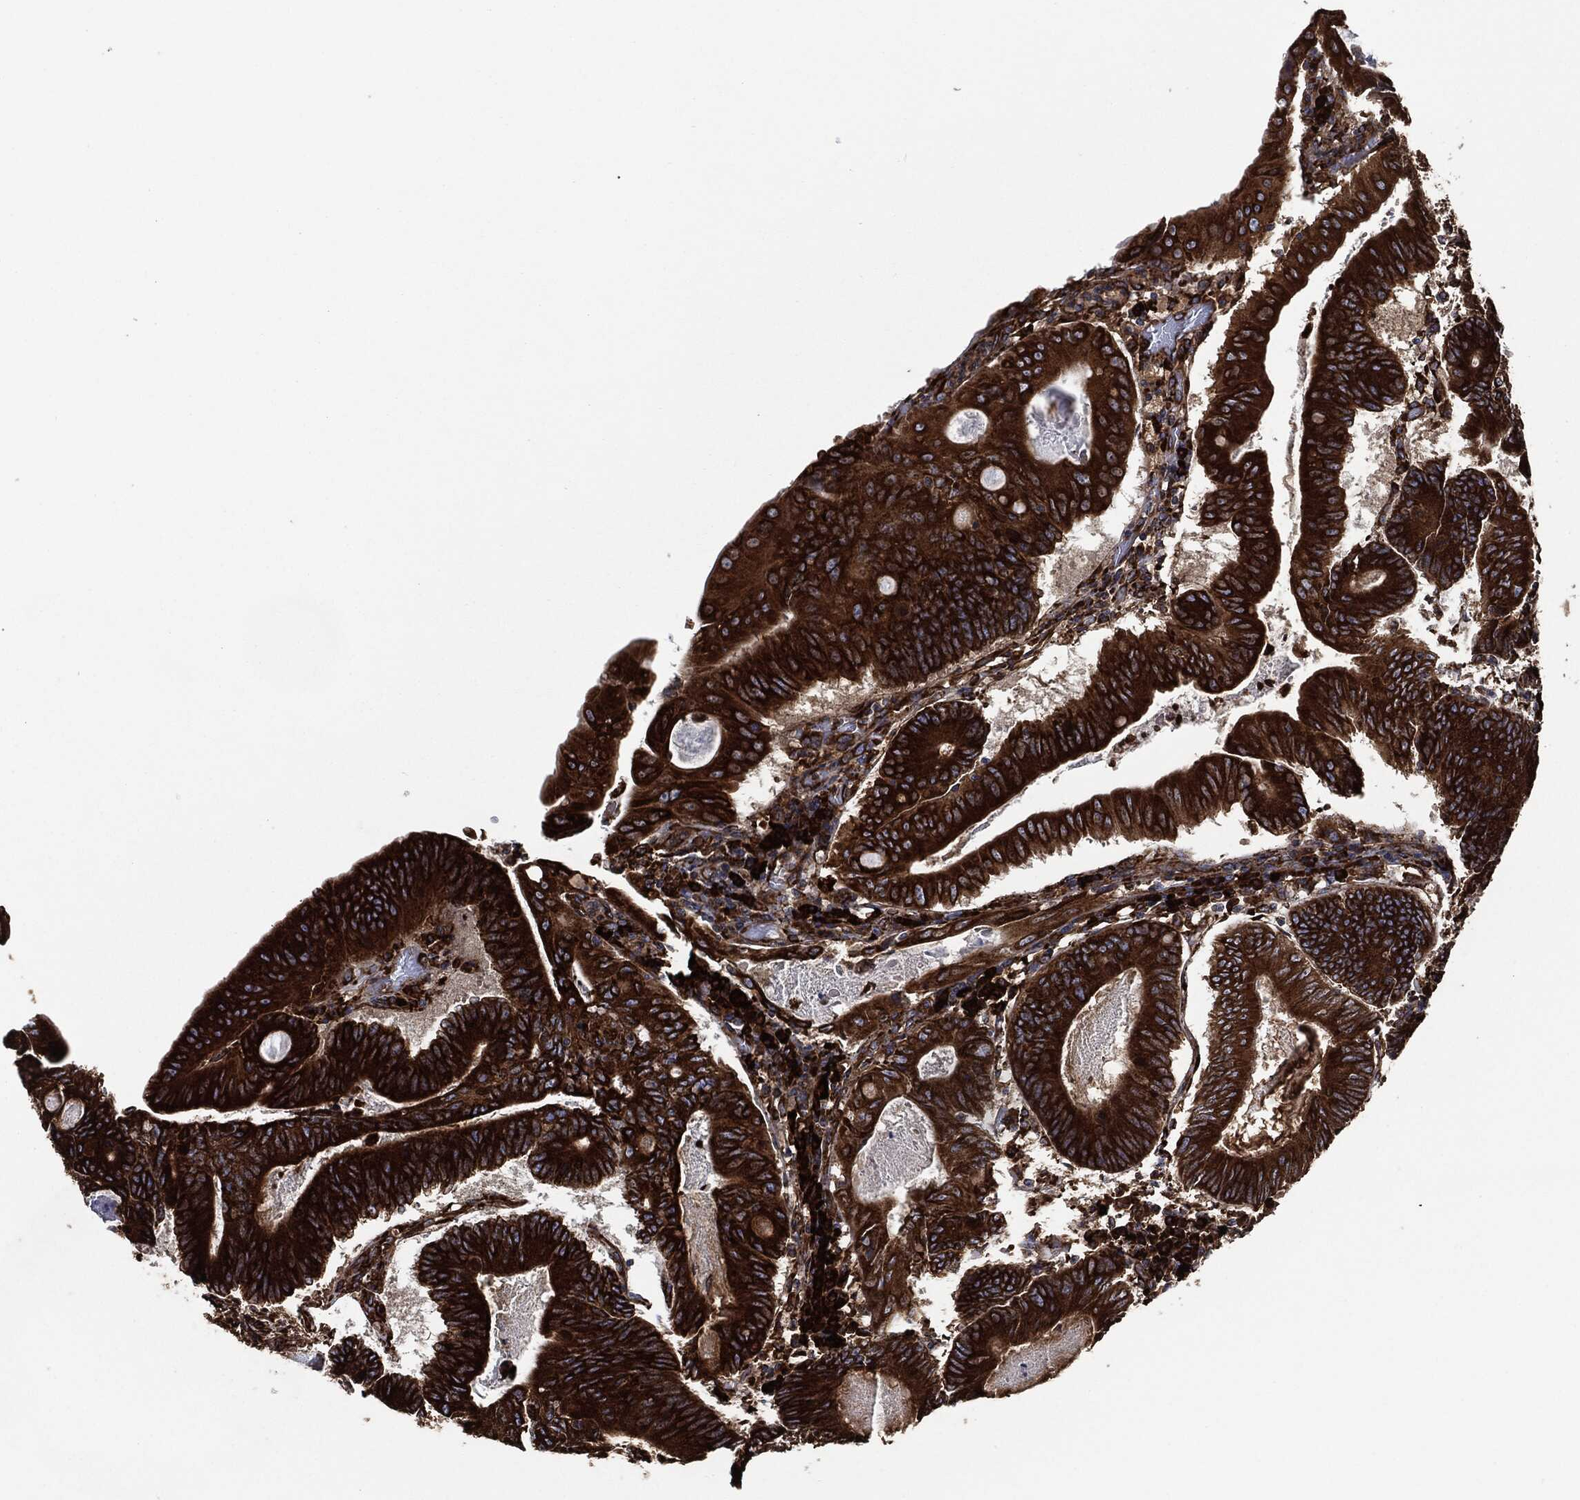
{"staining": {"intensity": "strong", "quantity": ">75%", "location": "cytoplasmic/membranous"}, "tissue": "colorectal cancer", "cell_type": "Tumor cells", "image_type": "cancer", "snomed": [{"axis": "morphology", "description": "Adenocarcinoma, NOS"}, {"axis": "topography", "description": "Colon"}], "caption": "Human adenocarcinoma (colorectal) stained with a brown dye reveals strong cytoplasmic/membranous positive staining in approximately >75% of tumor cells.", "gene": "AMFR", "patient": {"sex": "female", "age": 70}}